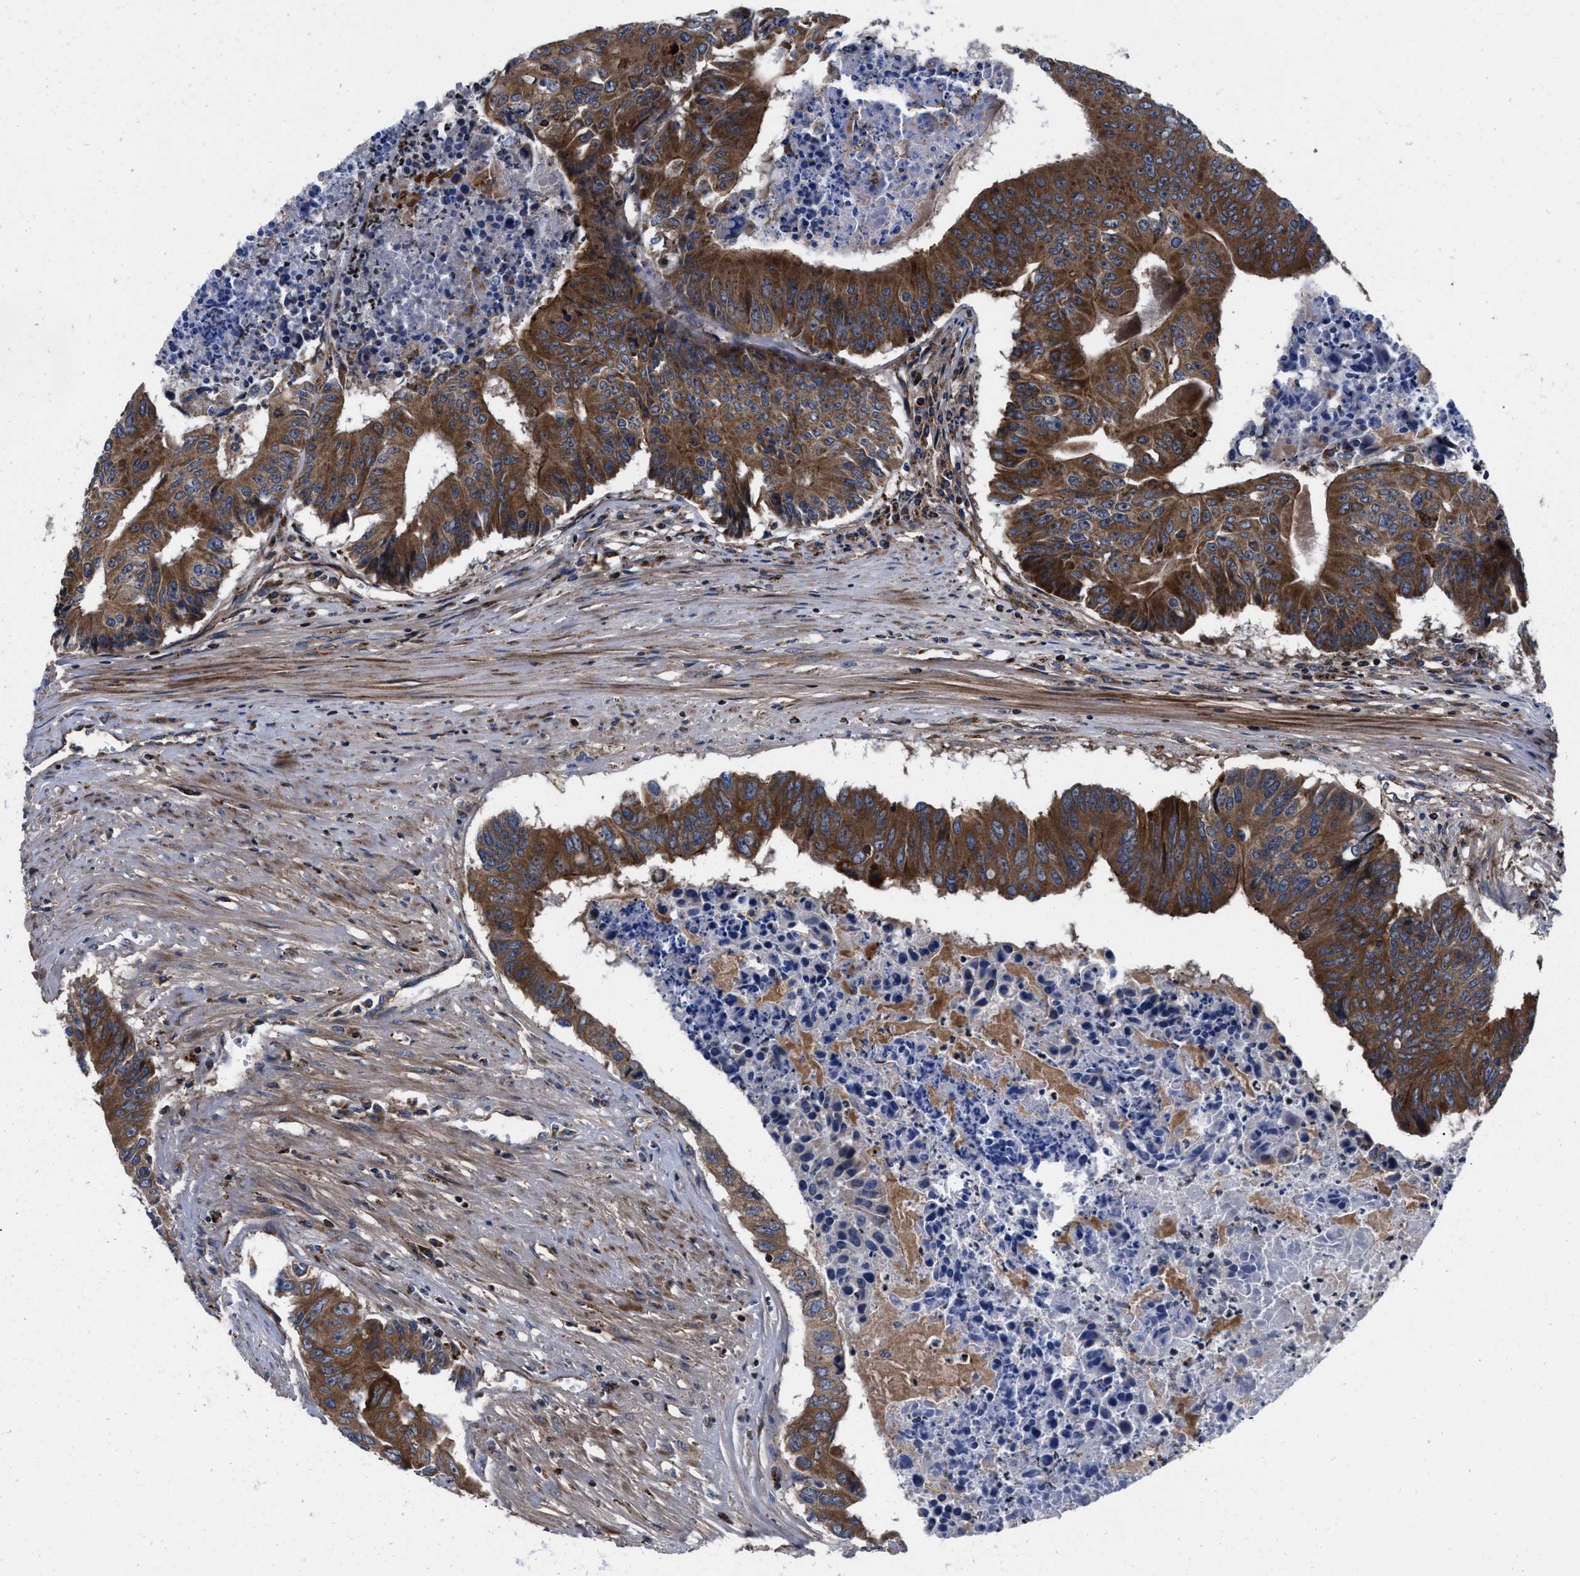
{"staining": {"intensity": "strong", "quantity": ">75%", "location": "cytoplasmic/membranous"}, "tissue": "colorectal cancer", "cell_type": "Tumor cells", "image_type": "cancer", "snomed": [{"axis": "morphology", "description": "Adenocarcinoma, NOS"}, {"axis": "topography", "description": "Colon"}], "caption": "Human colorectal cancer (adenocarcinoma) stained with a brown dye exhibits strong cytoplasmic/membranous positive staining in about >75% of tumor cells.", "gene": "PRR15L", "patient": {"sex": "male", "age": 87}}